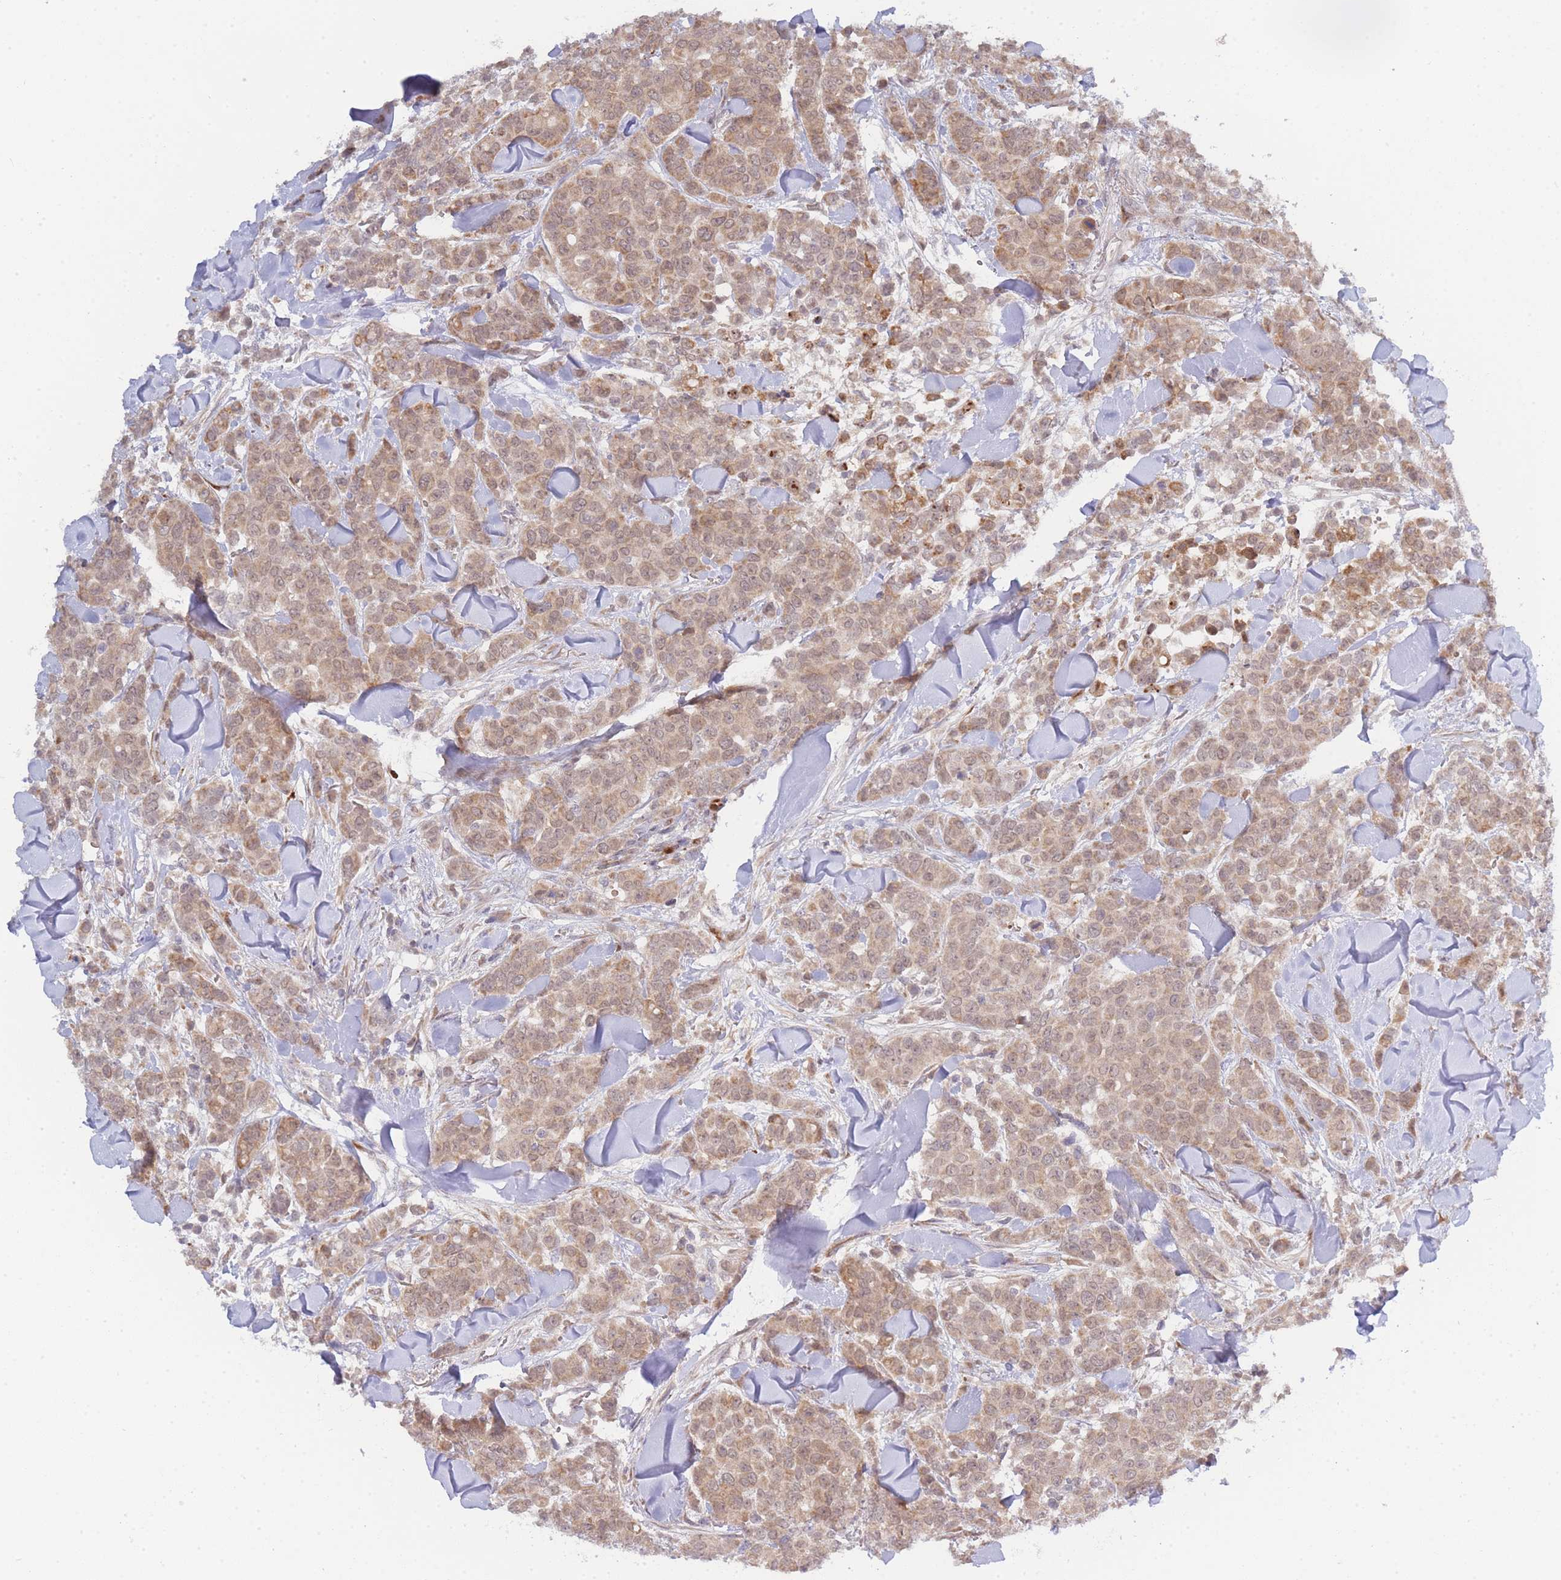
{"staining": {"intensity": "moderate", "quantity": ">75%", "location": "cytoplasmic/membranous"}, "tissue": "breast cancer", "cell_type": "Tumor cells", "image_type": "cancer", "snomed": [{"axis": "morphology", "description": "Lobular carcinoma"}, {"axis": "topography", "description": "Breast"}], "caption": "Immunohistochemistry (IHC) (DAB (3,3'-diaminobenzidine)) staining of lobular carcinoma (breast) shows moderate cytoplasmic/membranous protein positivity in approximately >75% of tumor cells.", "gene": "TRIM26", "patient": {"sex": "female", "age": 91}}